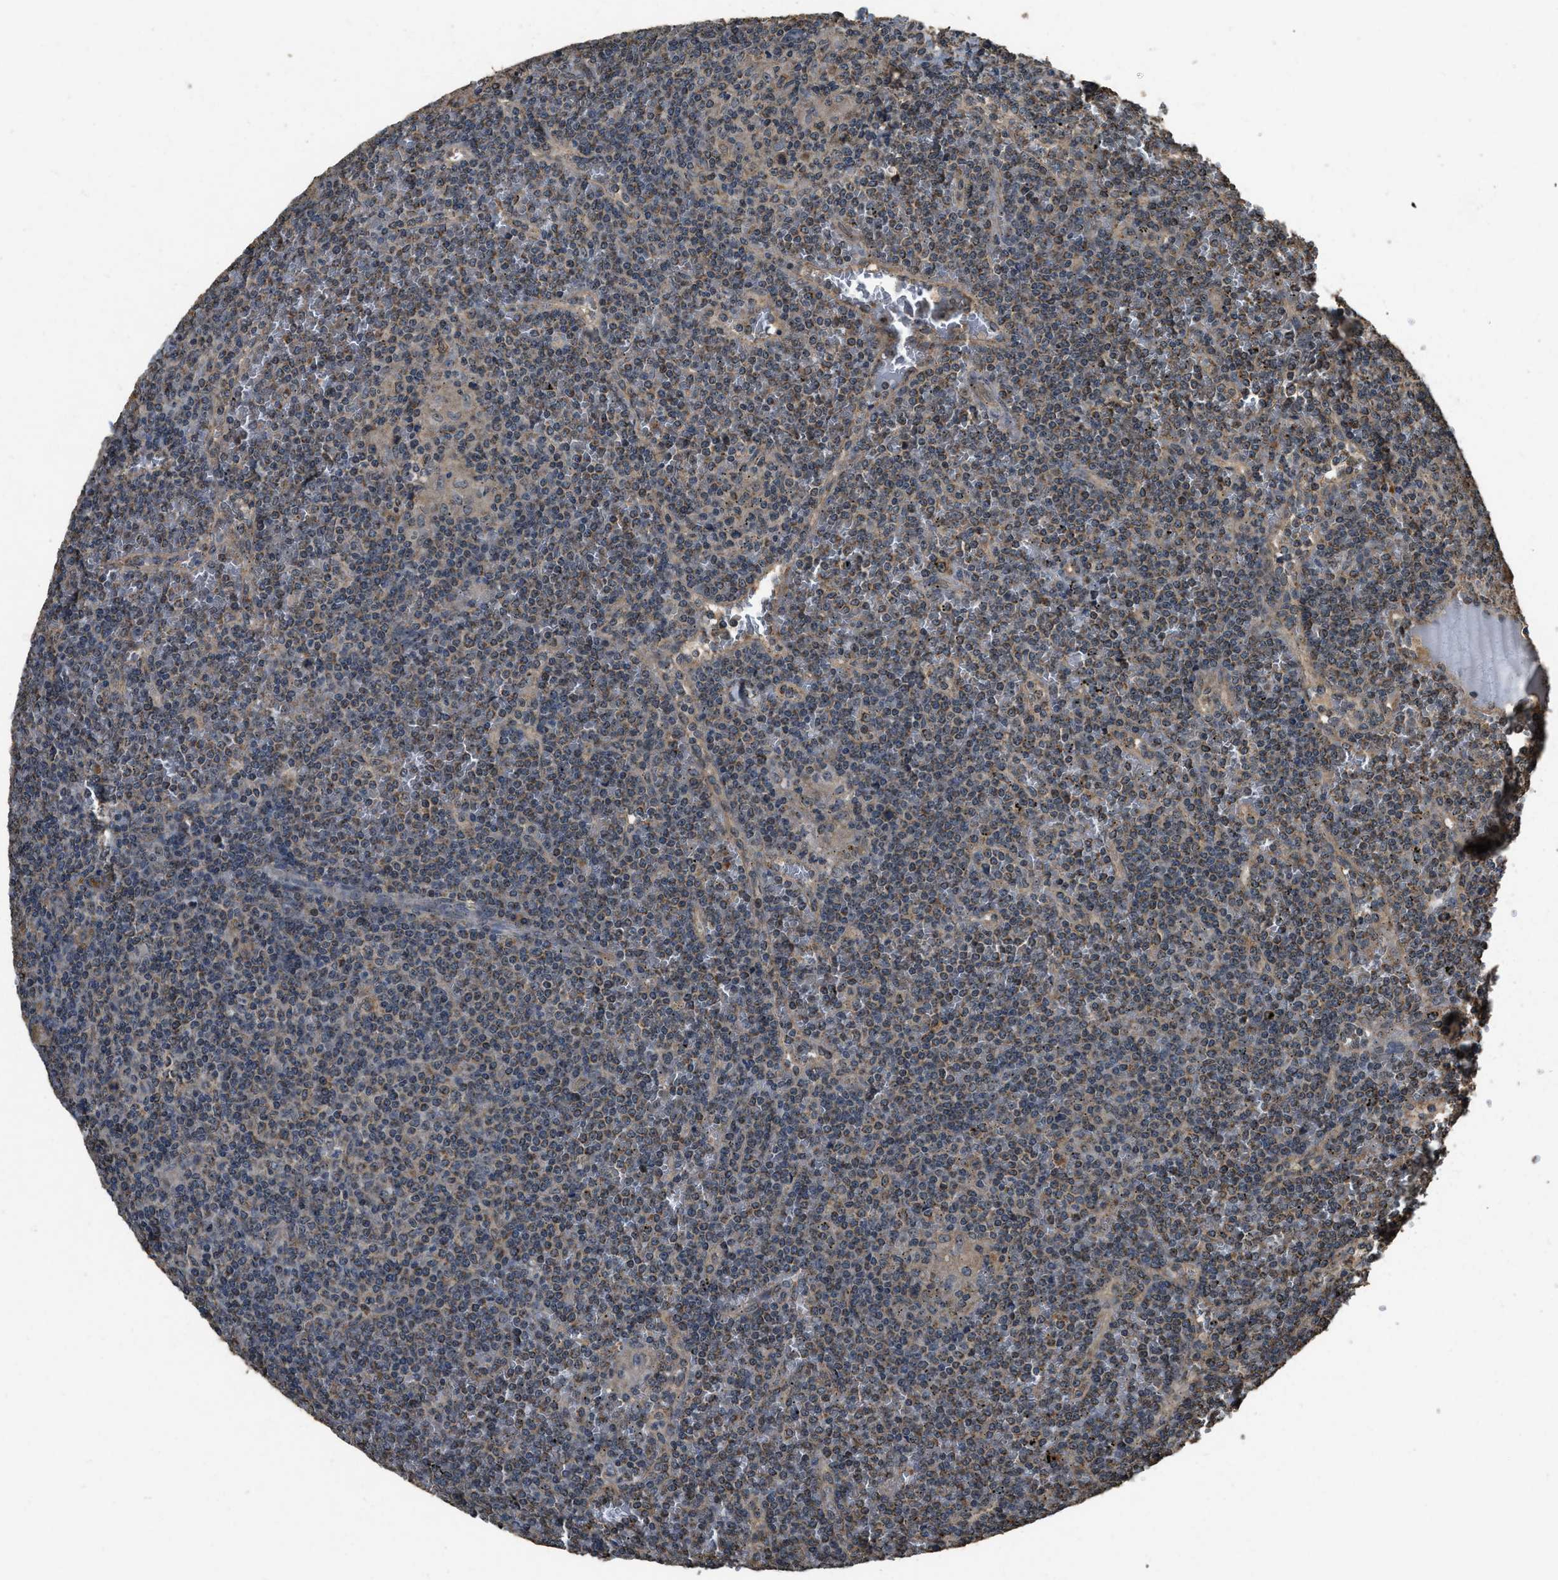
{"staining": {"intensity": "weak", "quantity": "<25%", "location": "cytoplasmic/membranous"}, "tissue": "lymphoma", "cell_type": "Tumor cells", "image_type": "cancer", "snomed": [{"axis": "morphology", "description": "Malignant lymphoma, non-Hodgkin's type, Low grade"}, {"axis": "topography", "description": "Spleen"}], "caption": "Lymphoma was stained to show a protein in brown. There is no significant positivity in tumor cells.", "gene": "DENND6B", "patient": {"sex": "female", "age": 19}}